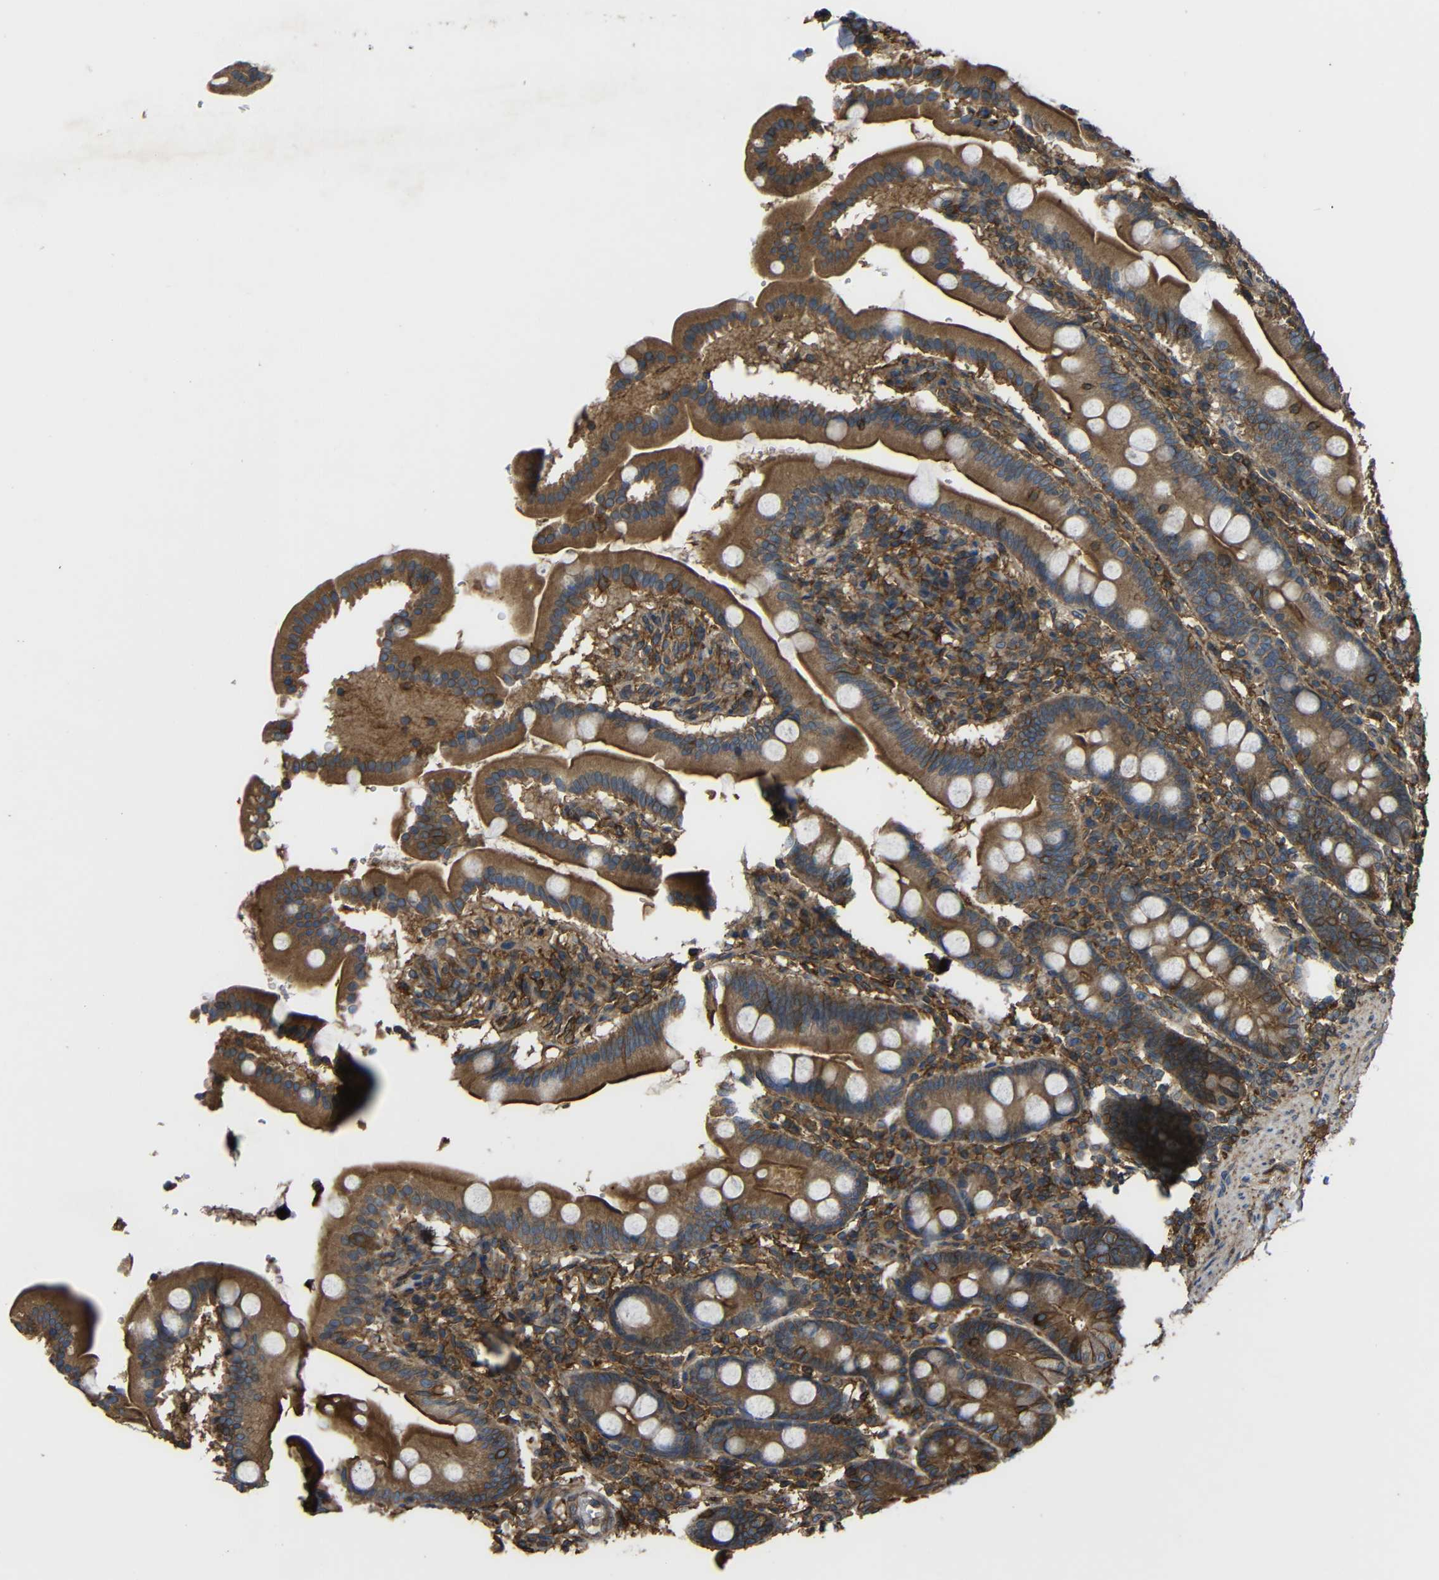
{"staining": {"intensity": "moderate", "quantity": ">75%", "location": "cytoplasmic/membranous"}, "tissue": "duodenum", "cell_type": "Glandular cells", "image_type": "normal", "snomed": [{"axis": "morphology", "description": "Normal tissue, NOS"}, {"axis": "topography", "description": "Duodenum"}], "caption": "Immunohistochemistry histopathology image of benign duodenum: duodenum stained using IHC demonstrates medium levels of moderate protein expression localized specifically in the cytoplasmic/membranous of glandular cells, appearing as a cytoplasmic/membranous brown color.", "gene": "TREM2", "patient": {"sex": "male", "age": 50}}